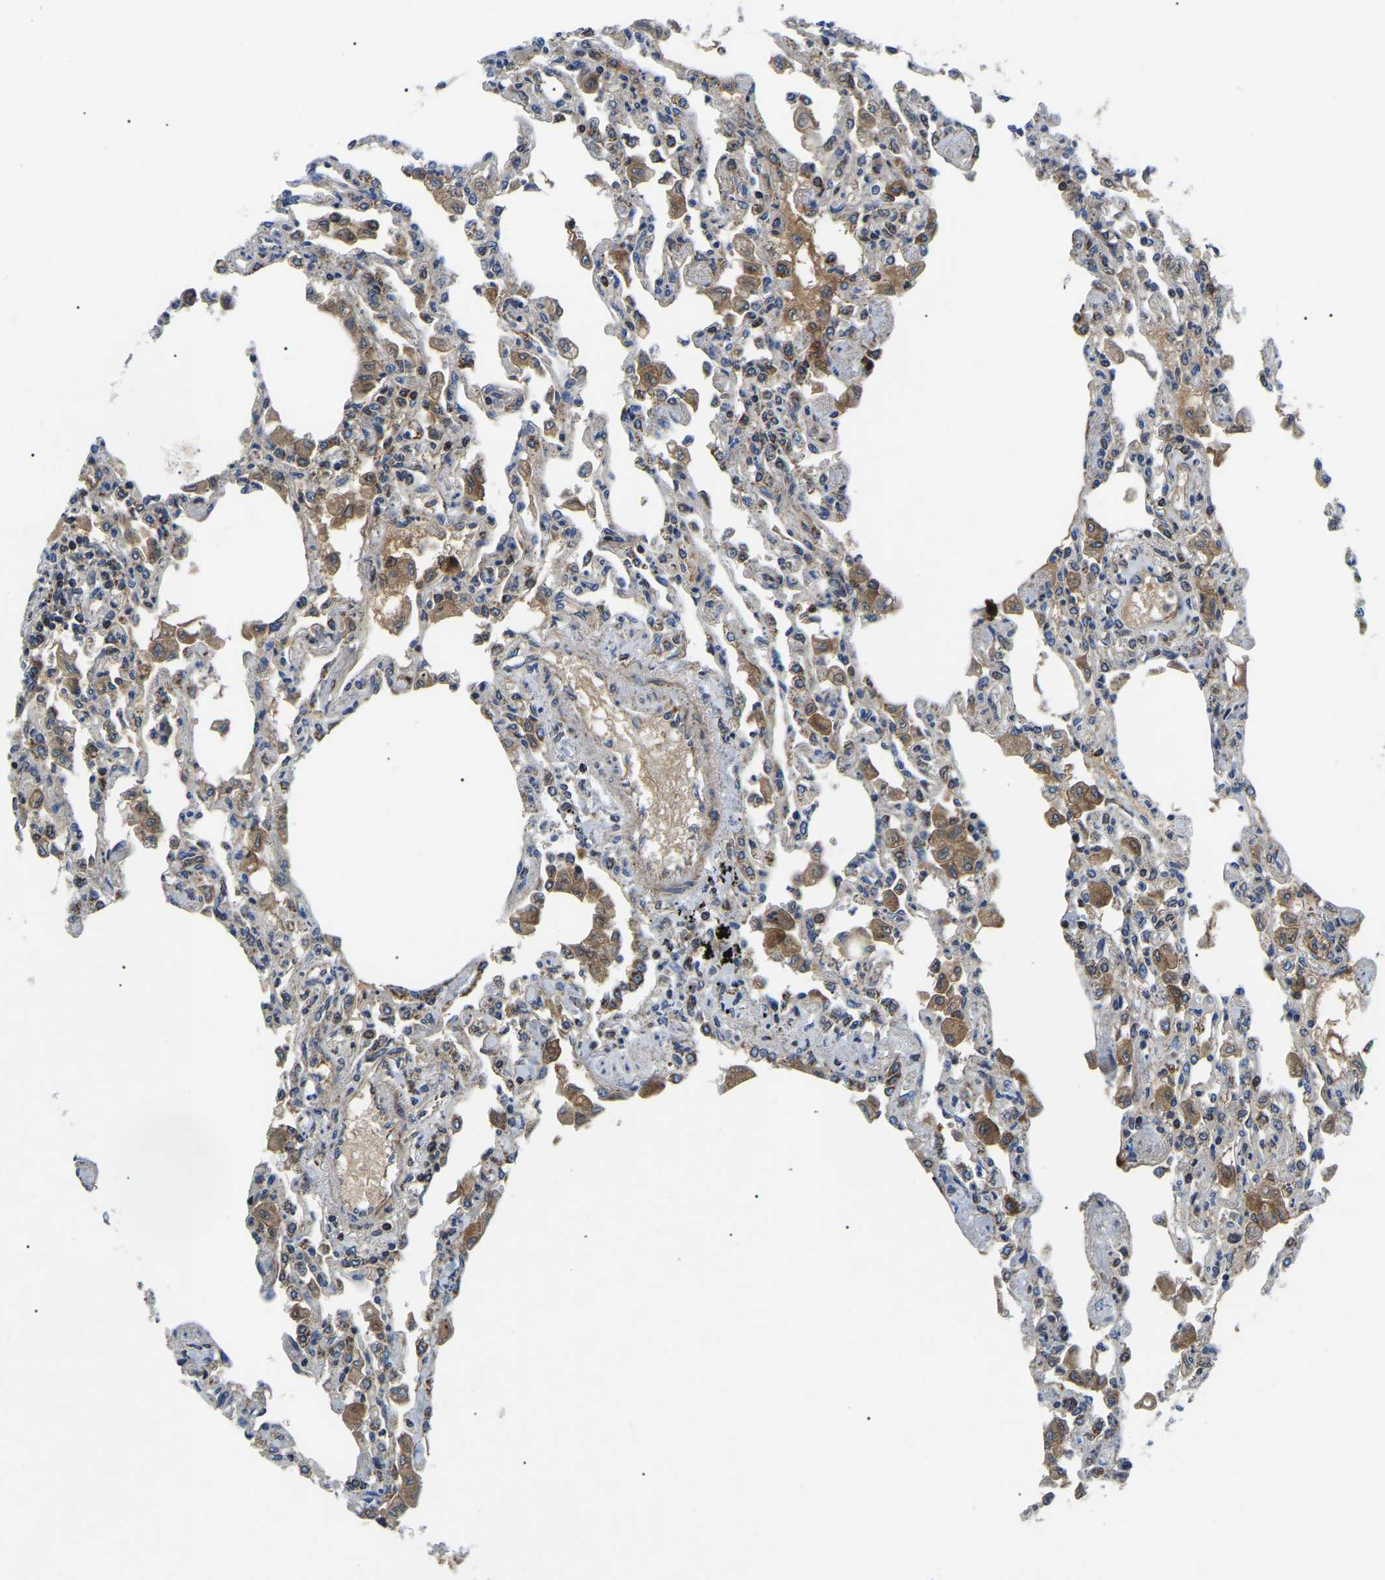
{"staining": {"intensity": "moderate", "quantity": "<25%", "location": "cytoplasmic/membranous"}, "tissue": "lung", "cell_type": "Alveolar cells", "image_type": "normal", "snomed": [{"axis": "morphology", "description": "Normal tissue, NOS"}, {"axis": "topography", "description": "Bronchus"}, {"axis": "topography", "description": "Lung"}], "caption": "Immunohistochemistry (DAB (3,3'-diaminobenzidine)) staining of normal human lung shows moderate cytoplasmic/membranous protein staining in approximately <25% of alveolar cells. (IHC, brightfield microscopy, high magnification).", "gene": "PPM1E", "patient": {"sex": "female", "age": 49}}